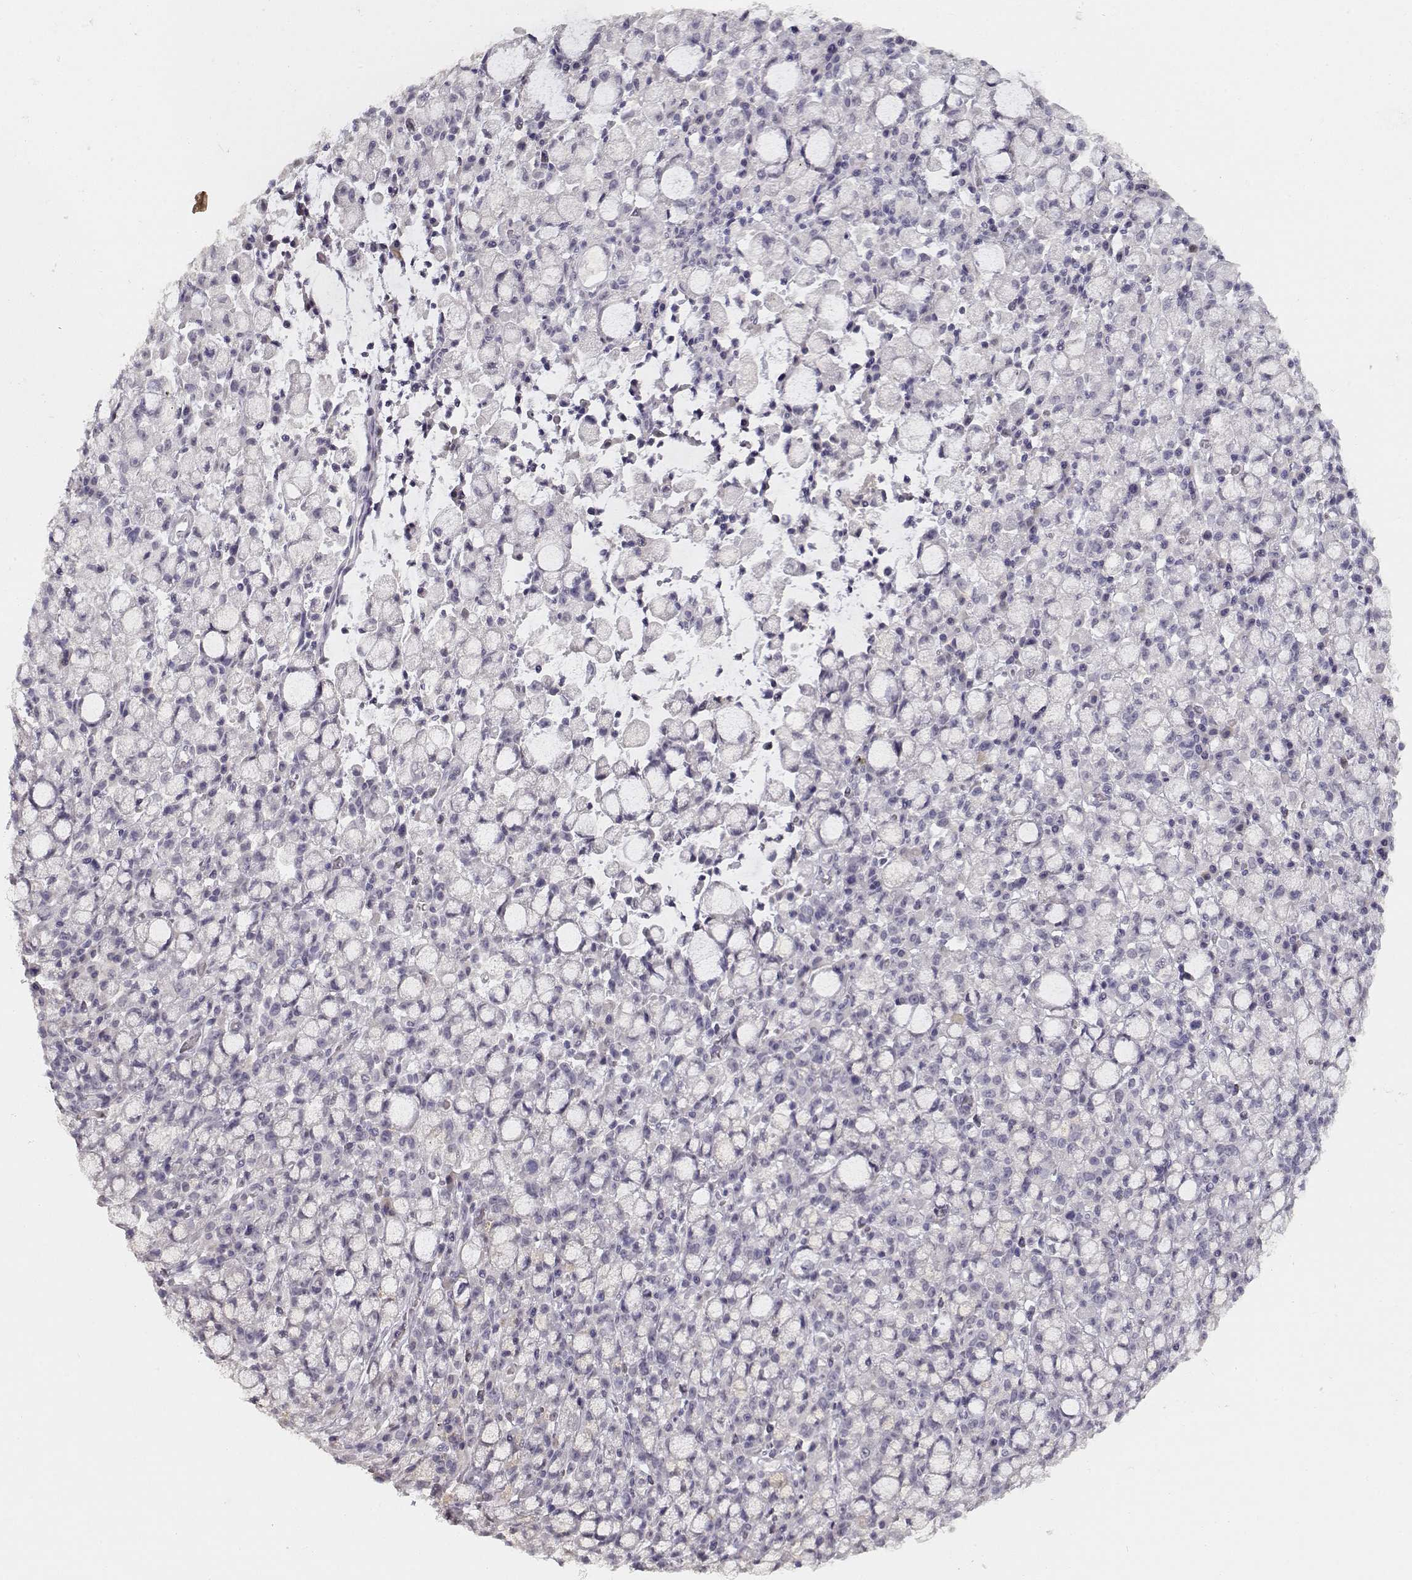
{"staining": {"intensity": "negative", "quantity": "none", "location": "none"}, "tissue": "stomach cancer", "cell_type": "Tumor cells", "image_type": "cancer", "snomed": [{"axis": "morphology", "description": "Adenocarcinoma, NOS"}, {"axis": "topography", "description": "Stomach"}], "caption": "This image is of stomach cancer stained with immunohistochemistry (IHC) to label a protein in brown with the nuclei are counter-stained blue. There is no expression in tumor cells. The staining is performed using DAB brown chromogen with nuclei counter-stained in using hematoxylin.", "gene": "TPH2", "patient": {"sex": "male", "age": 58}}